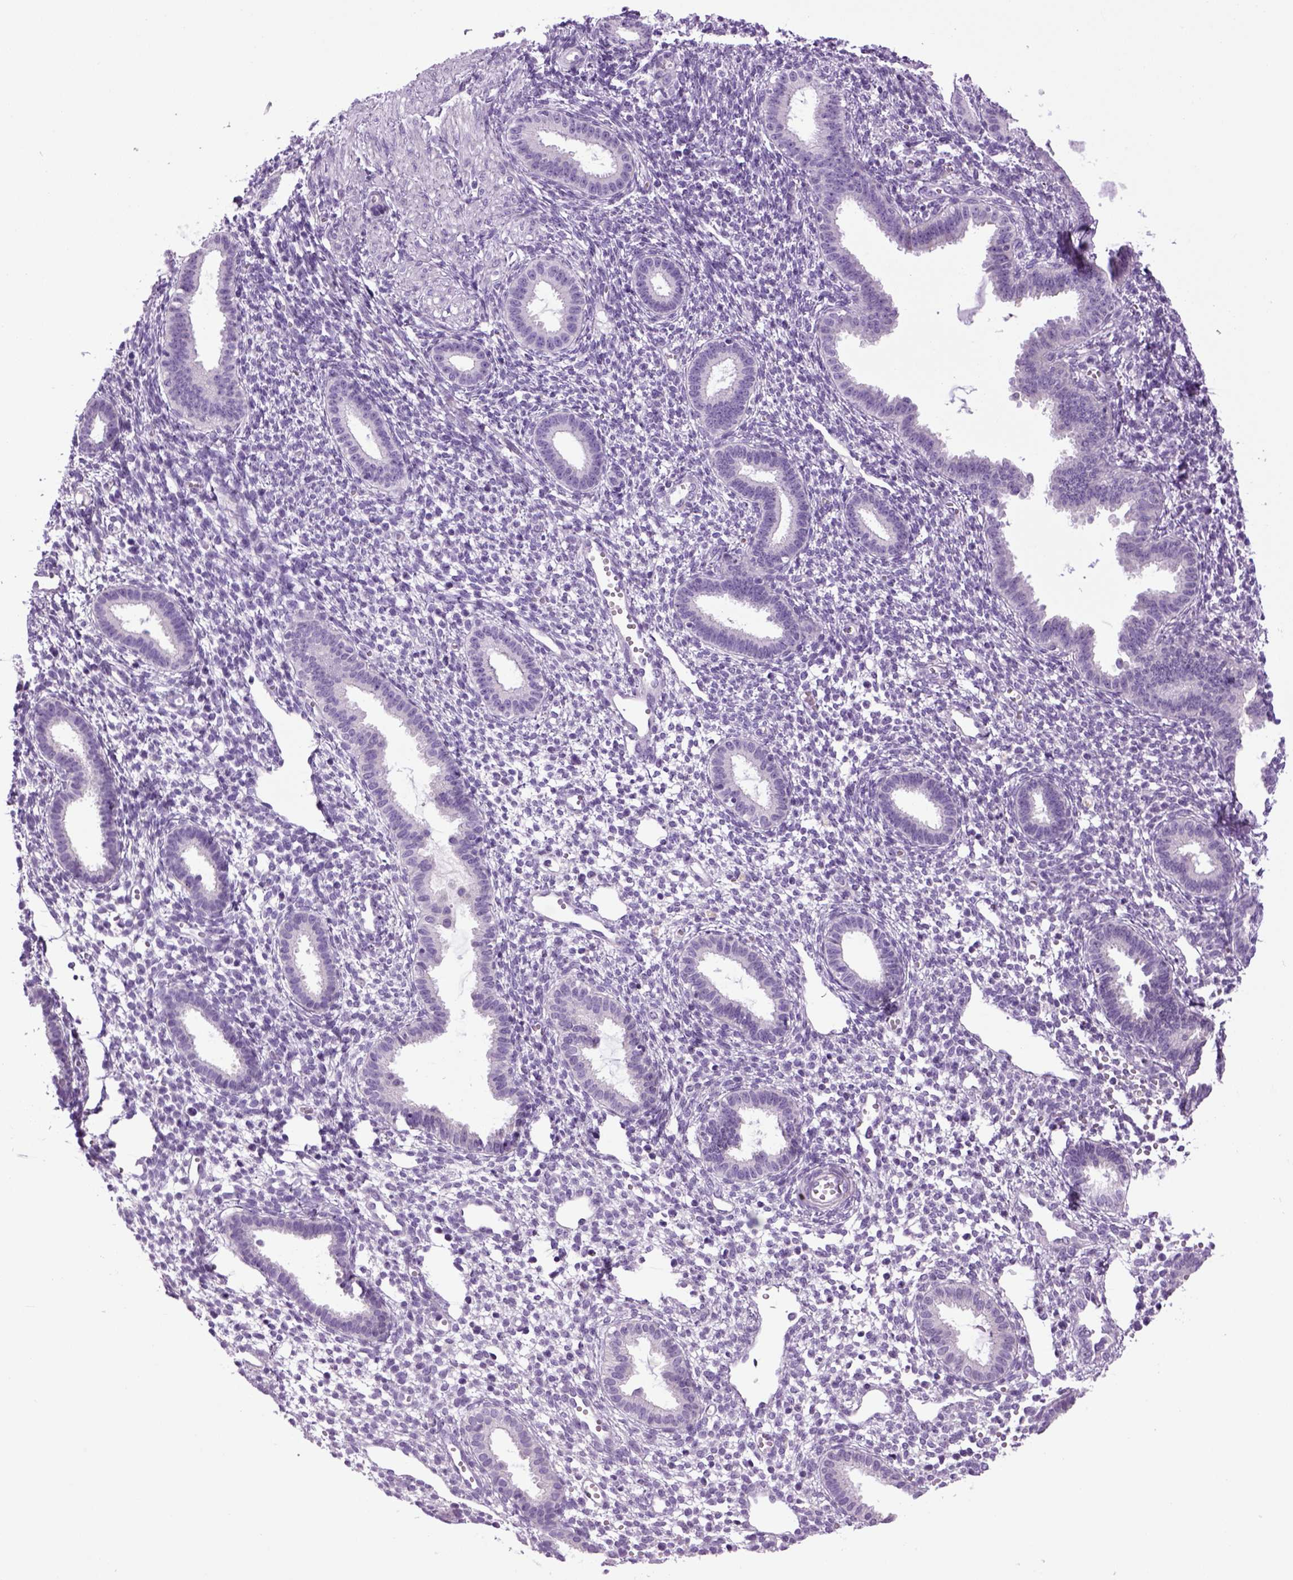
{"staining": {"intensity": "negative", "quantity": "none", "location": "none"}, "tissue": "endometrium", "cell_type": "Cells in endometrial stroma", "image_type": "normal", "snomed": [{"axis": "morphology", "description": "Normal tissue, NOS"}, {"axis": "topography", "description": "Endometrium"}], "caption": "Endometrium stained for a protein using immunohistochemistry (IHC) shows no expression cells in endometrial stroma.", "gene": "HMCN2", "patient": {"sex": "female", "age": 36}}